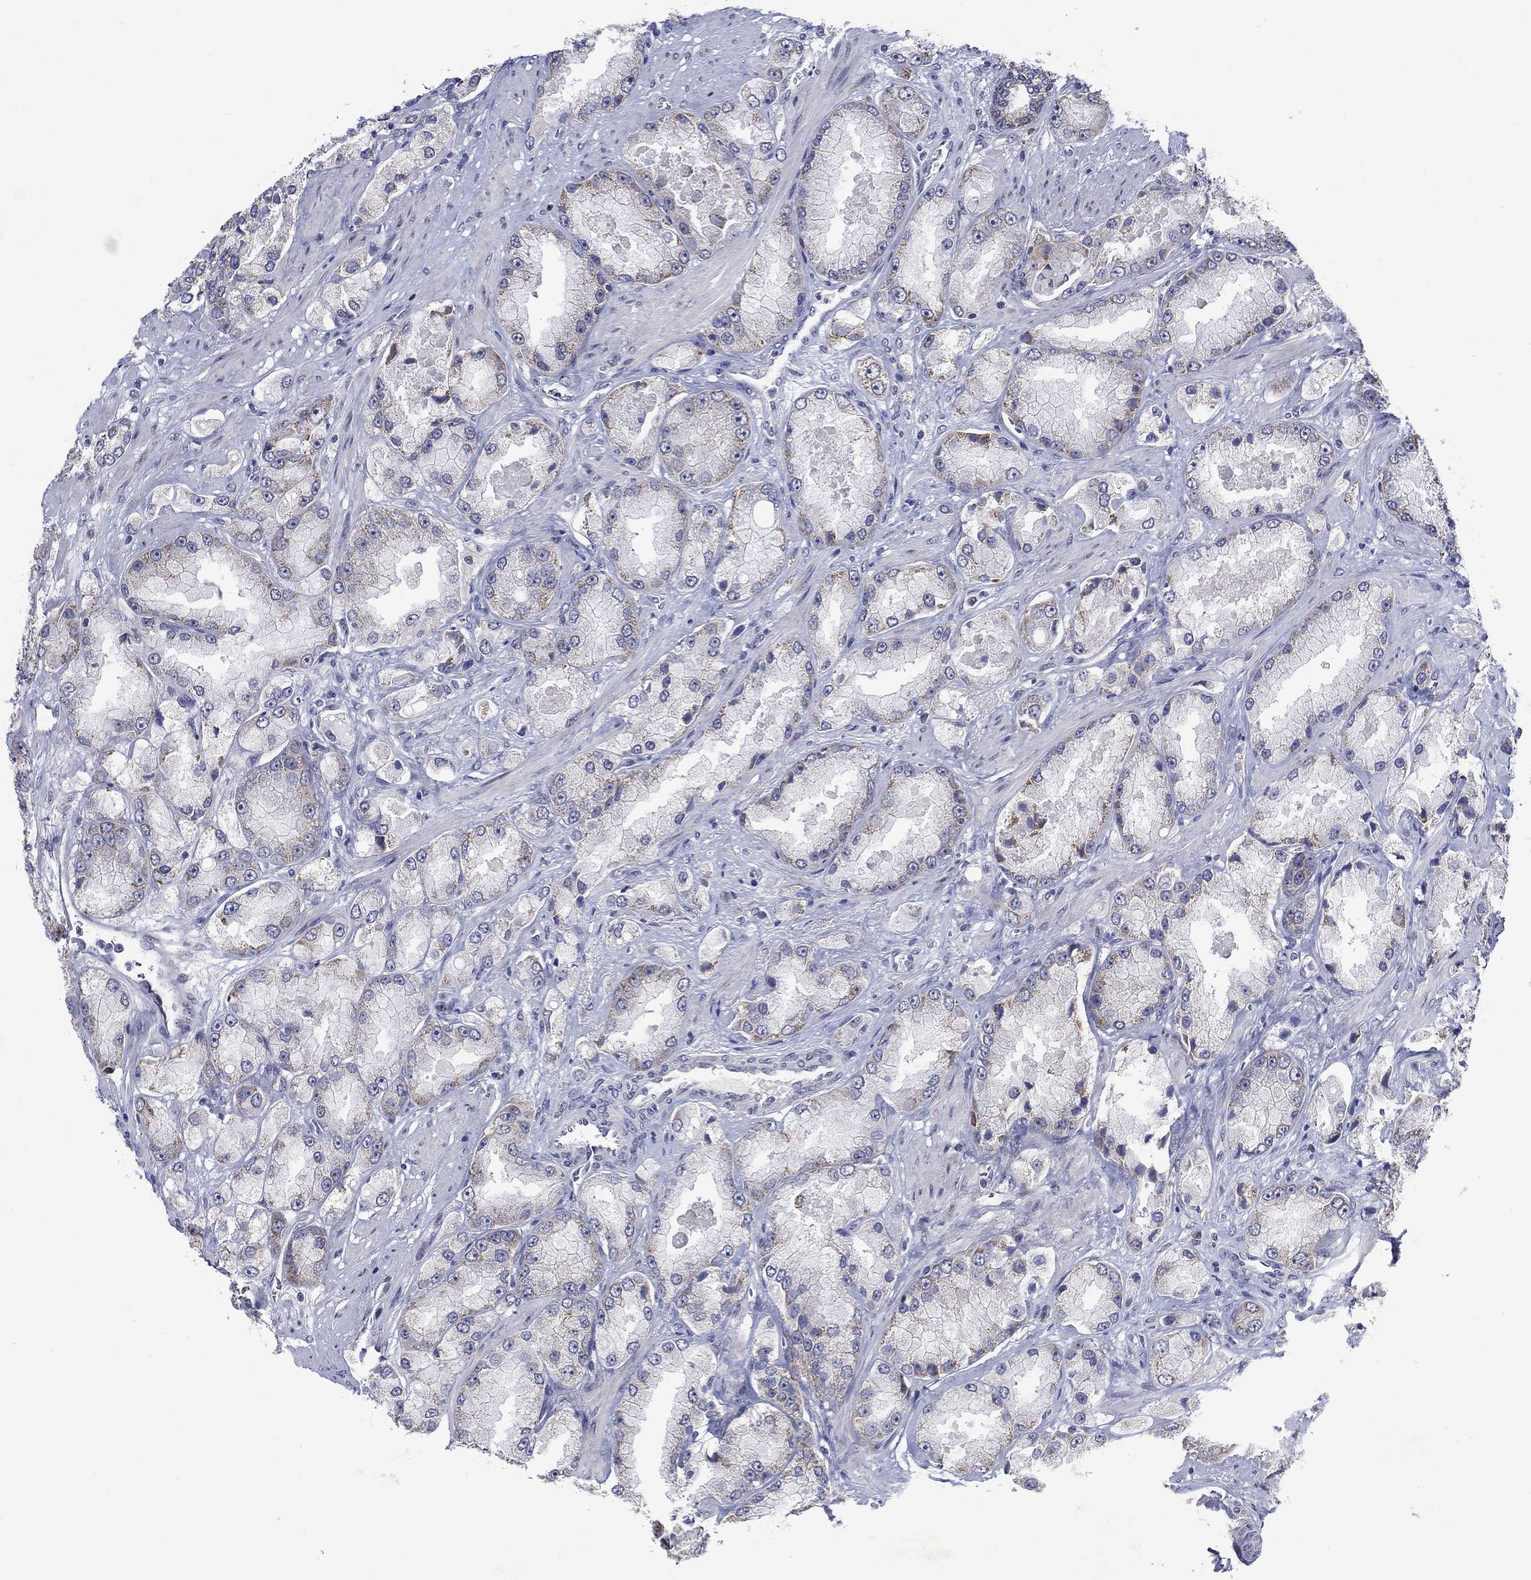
{"staining": {"intensity": "negative", "quantity": "none", "location": "none"}, "tissue": "prostate cancer", "cell_type": "Tumor cells", "image_type": "cancer", "snomed": [{"axis": "morphology", "description": "Adenocarcinoma, NOS"}, {"axis": "topography", "description": "Prostate and seminal vesicle, NOS"}, {"axis": "topography", "description": "Prostate"}], "caption": "The image exhibits no staining of tumor cells in prostate cancer (adenocarcinoma).", "gene": "SDC1", "patient": {"sex": "male", "age": 64}}